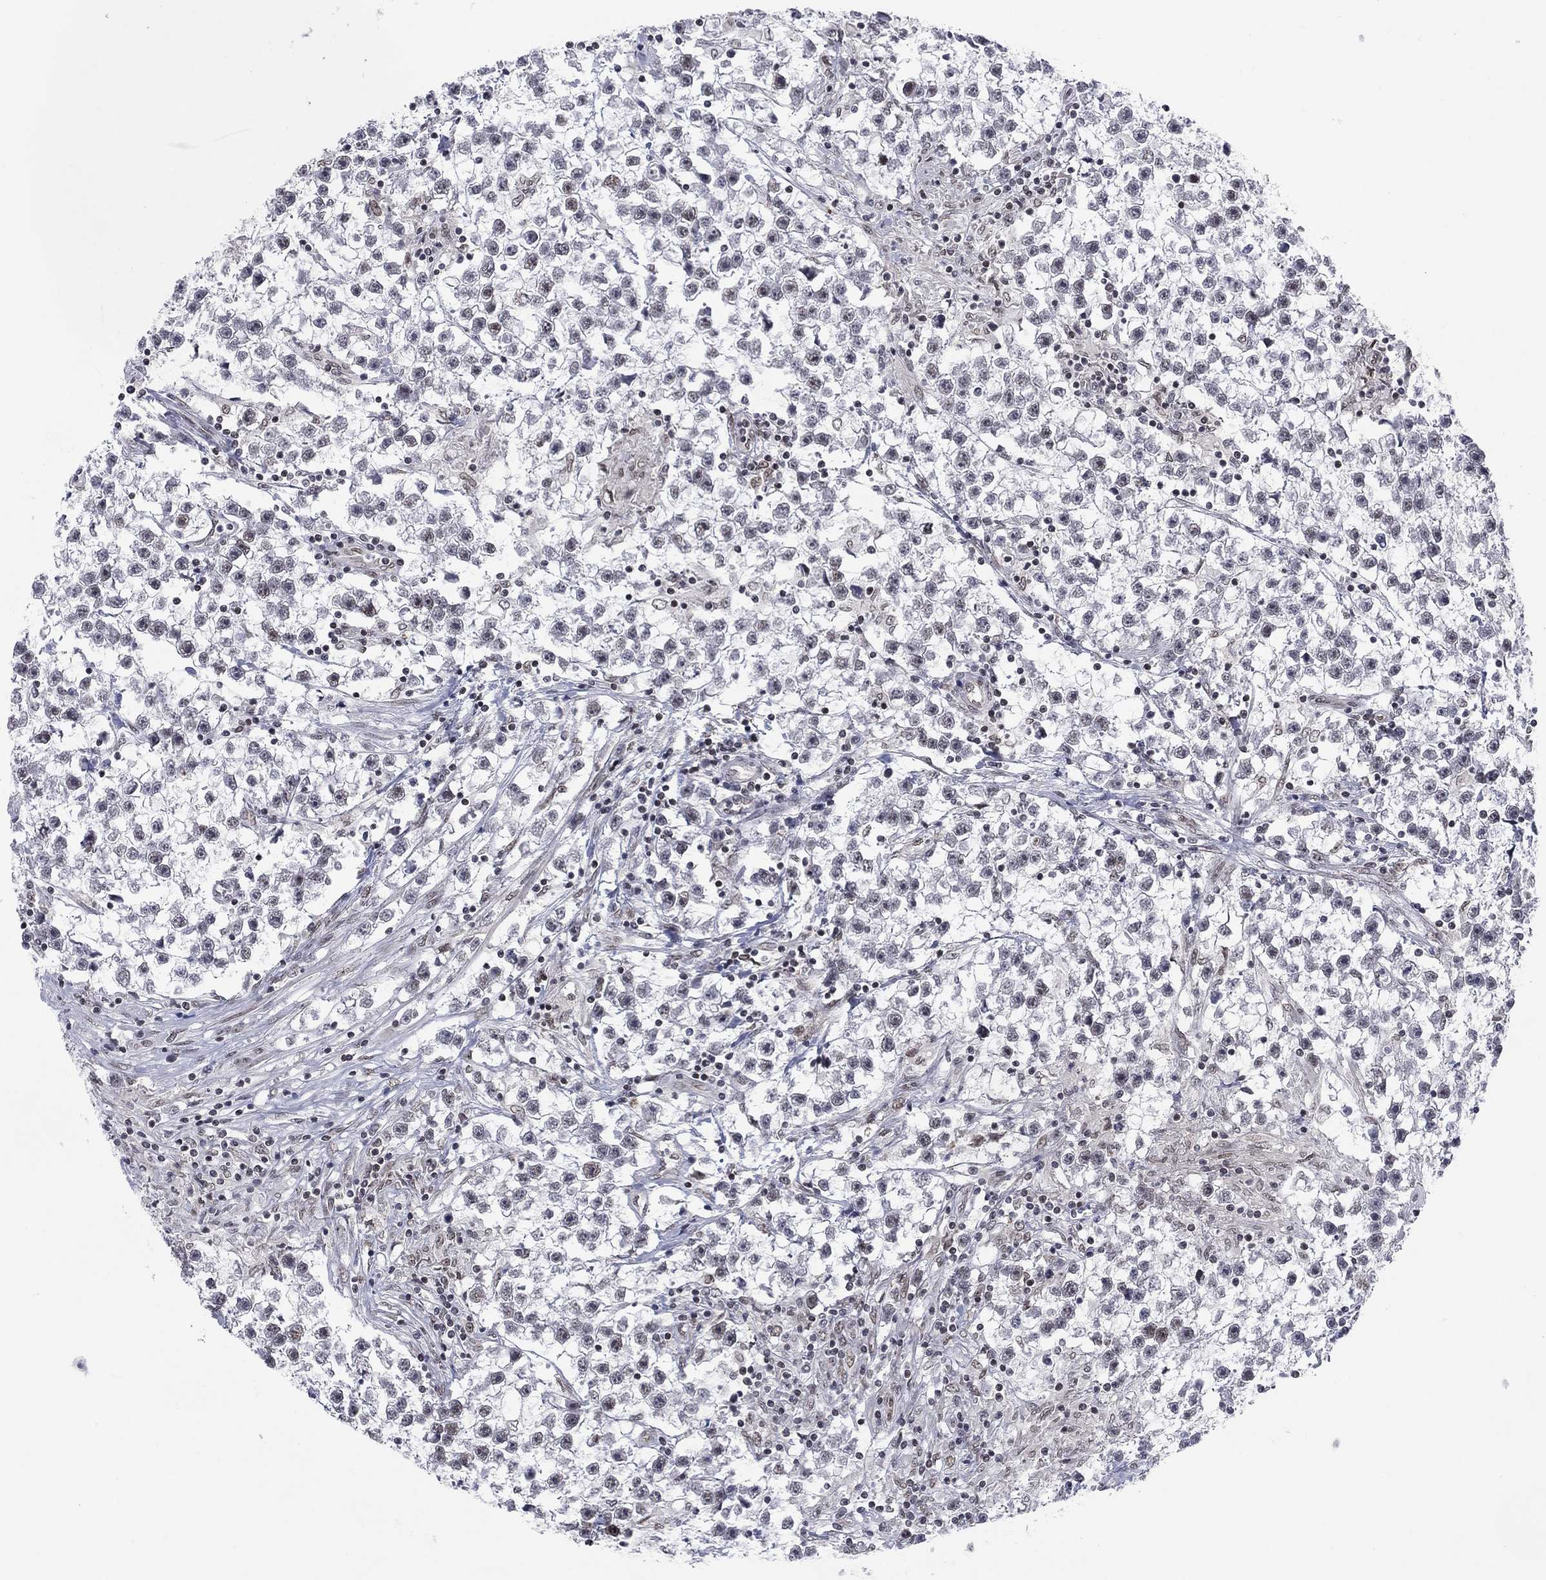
{"staining": {"intensity": "negative", "quantity": "none", "location": "none"}, "tissue": "testis cancer", "cell_type": "Tumor cells", "image_type": "cancer", "snomed": [{"axis": "morphology", "description": "Seminoma, NOS"}, {"axis": "topography", "description": "Testis"}], "caption": "IHC photomicrograph of neoplastic tissue: testis cancer stained with DAB (3,3'-diaminobenzidine) shows no significant protein expression in tumor cells. The staining was performed using DAB to visualize the protein expression in brown, while the nuclei were stained in blue with hematoxylin (Magnification: 20x).", "gene": "FYTTD1", "patient": {"sex": "male", "age": 59}}